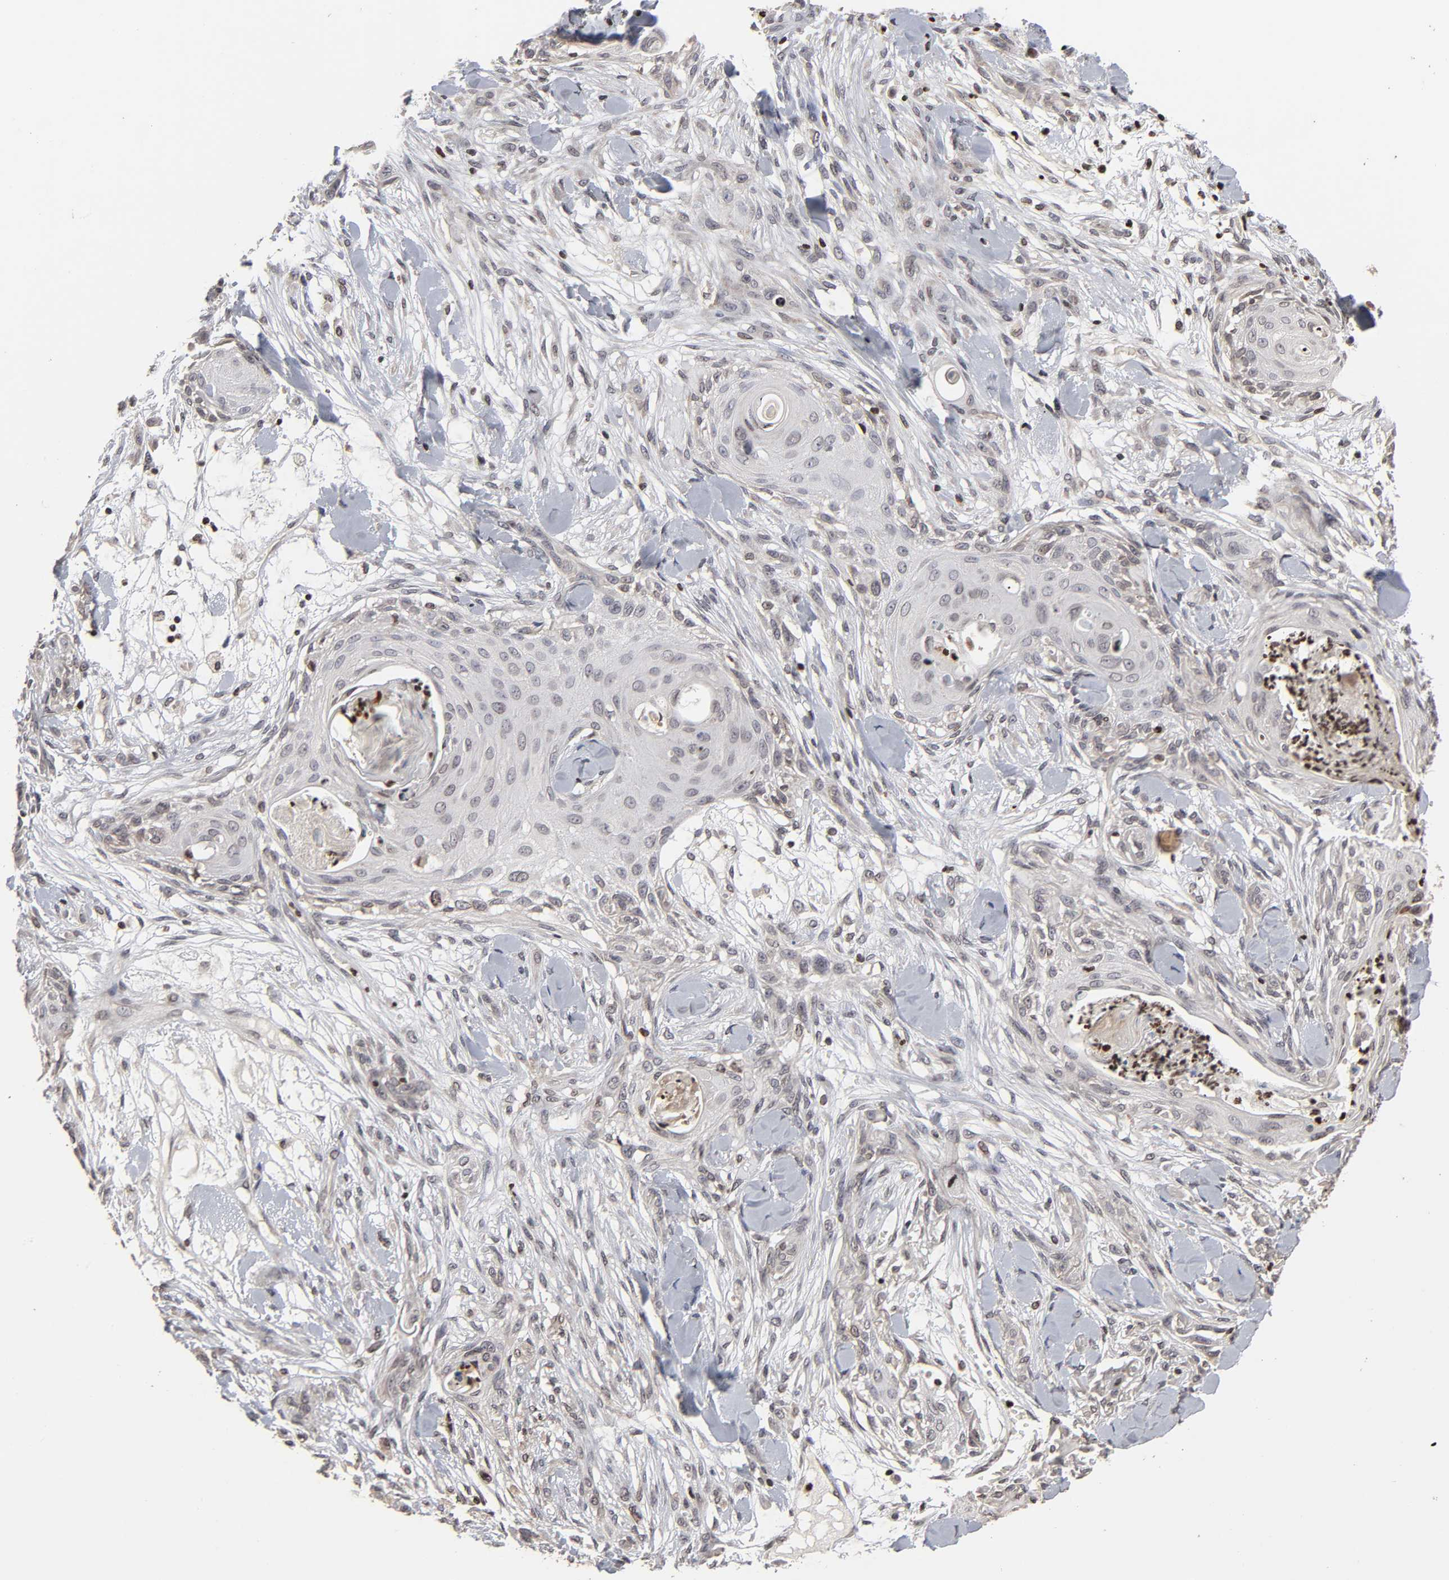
{"staining": {"intensity": "negative", "quantity": "none", "location": "none"}, "tissue": "skin cancer", "cell_type": "Tumor cells", "image_type": "cancer", "snomed": [{"axis": "morphology", "description": "Squamous cell carcinoma, NOS"}, {"axis": "topography", "description": "Skin"}], "caption": "This is an IHC micrograph of skin cancer (squamous cell carcinoma). There is no positivity in tumor cells.", "gene": "ZNF473", "patient": {"sex": "female", "age": 59}}